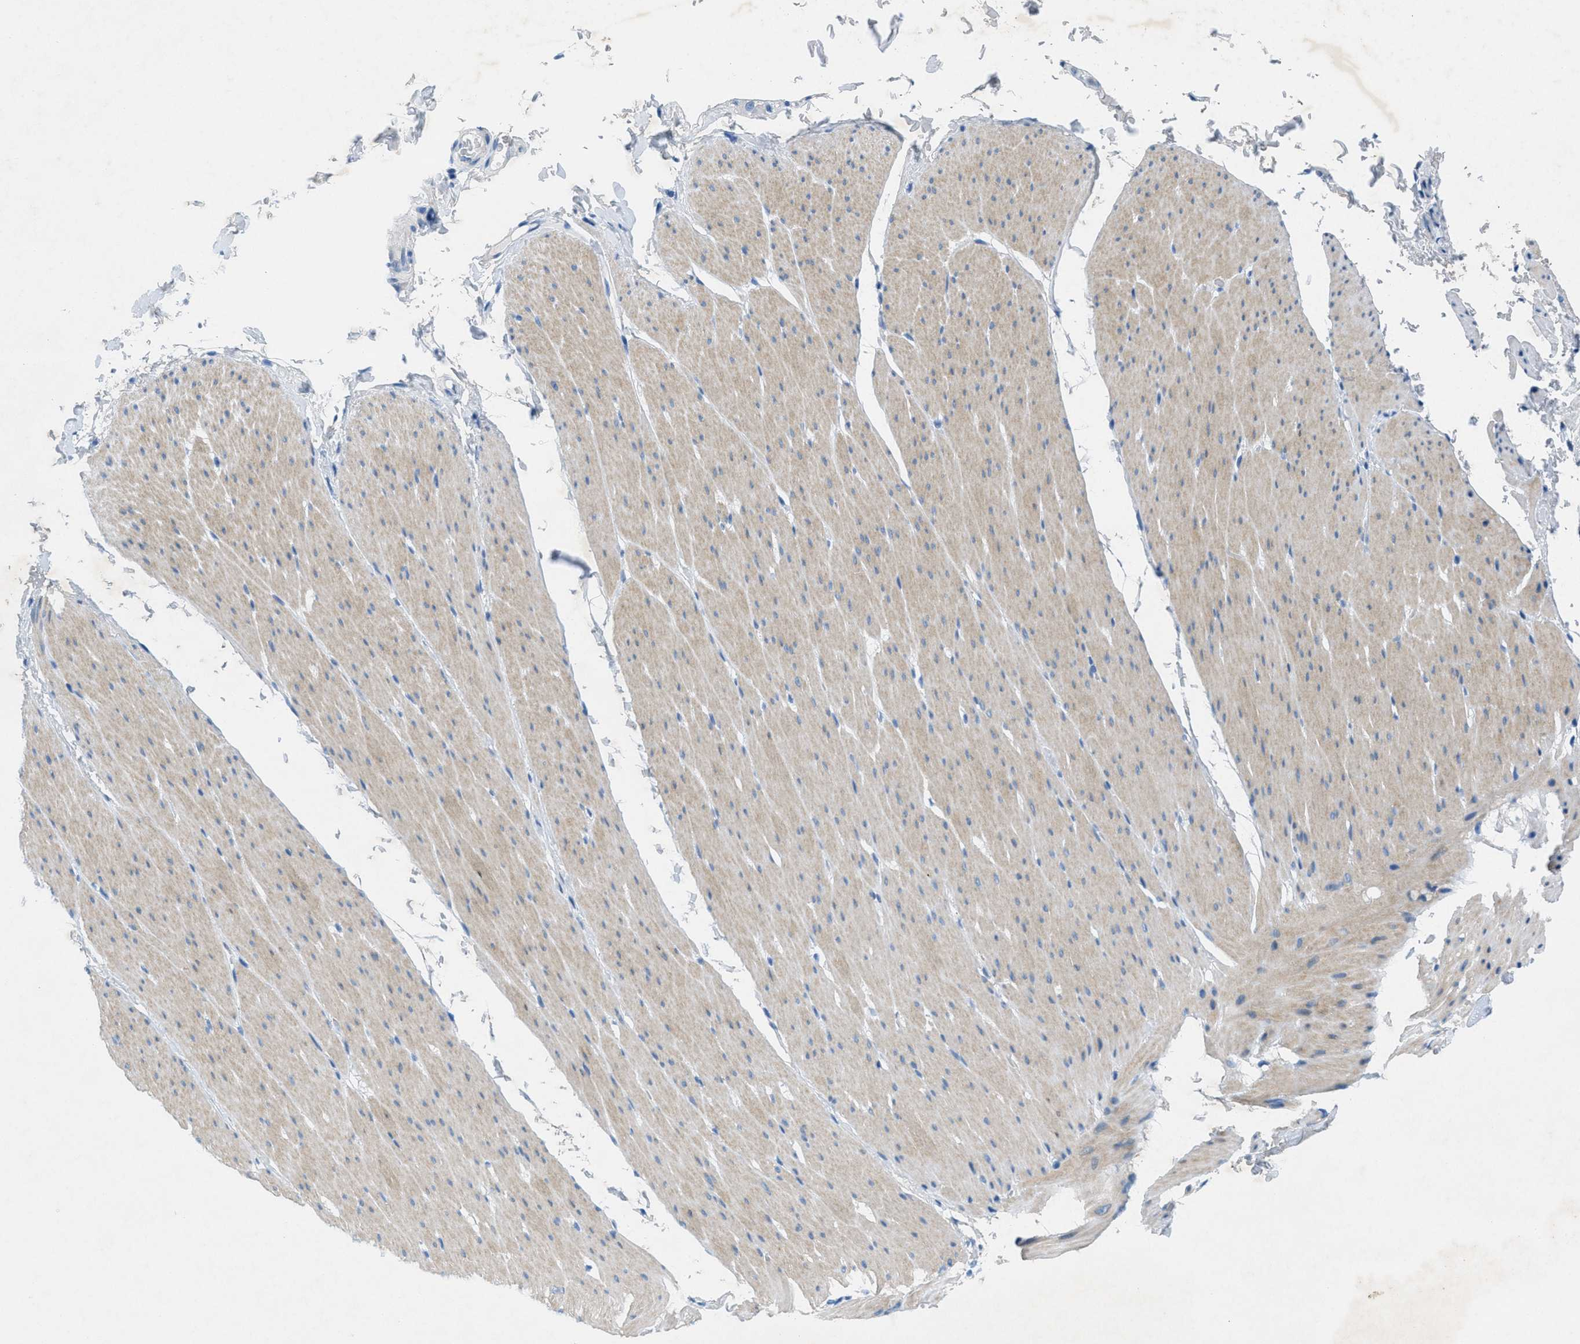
{"staining": {"intensity": "weak", "quantity": "25%-75%", "location": "cytoplasmic/membranous"}, "tissue": "smooth muscle", "cell_type": "Smooth muscle cells", "image_type": "normal", "snomed": [{"axis": "morphology", "description": "Normal tissue, NOS"}, {"axis": "topography", "description": "Smooth muscle"}, {"axis": "topography", "description": "Colon"}], "caption": "DAB immunohistochemical staining of normal human smooth muscle demonstrates weak cytoplasmic/membranous protein expression in about 25%-75% of smooth muscle cells. The protein of interest is stained brown, and the nuclei are stained in blue (DAB (3,3'-diaminobenzidine) IHC with brightfield microscopy, high magnification).", "gene": "GALNT17", "patient": {"sex": "male", "age": 67}}